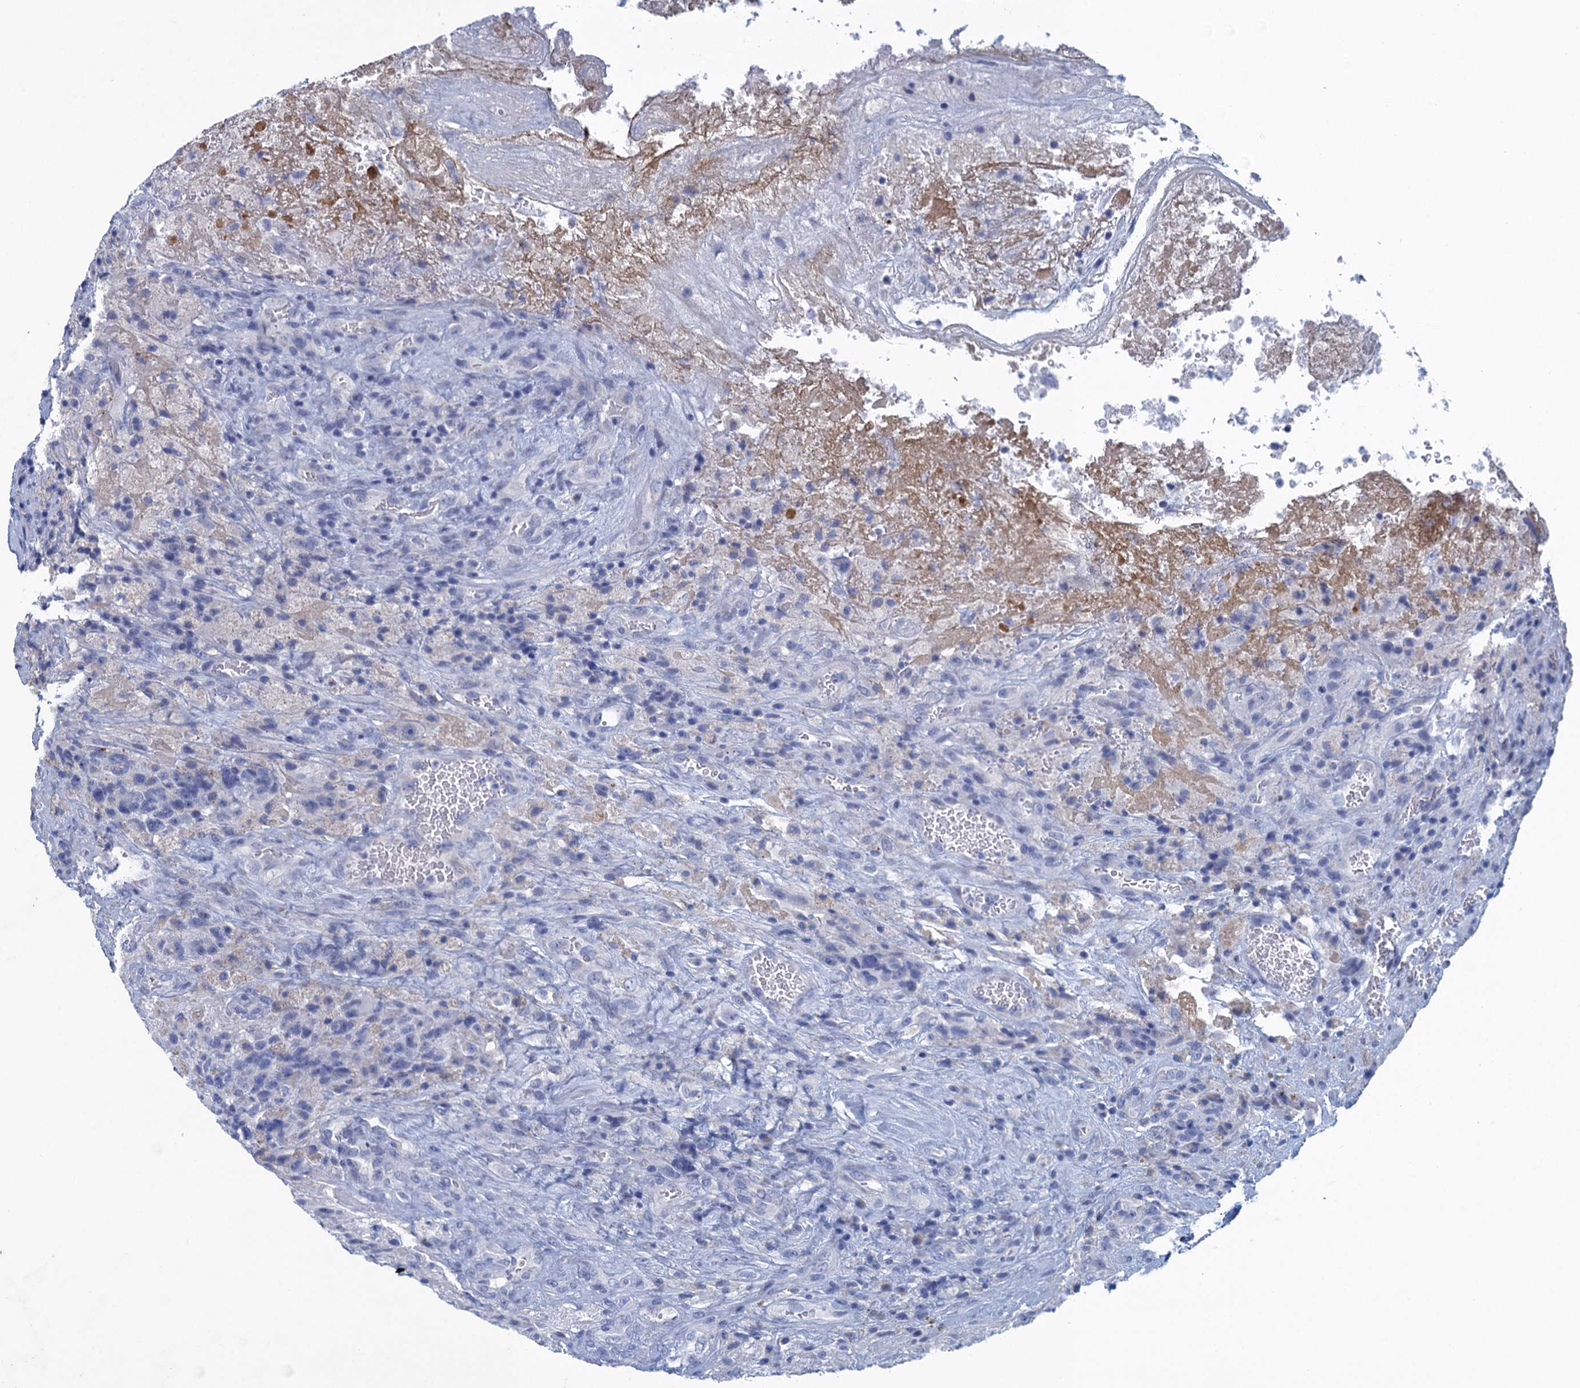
{"staining": {"intensity": "negative", "quantity": "none", "location": "none"}, "tissue": "glioma", "cell_type": "Tumor cells", "image_type": "cancer", "snomed": [{"axis": "morphology", "description": "Glioma, malignant, High grade"}, {"axis": "topography", "description": "Brain"}], "caption": "High magnification brightfield microscopy of glioma stained with DAB (3,3'-diaminobenzidine) (brown) and counterstained with hematoxylin (blue): tumor cells show no significant positivity.", "gene": "SCEL", "patient": {"sex": "male", "age": 69}}